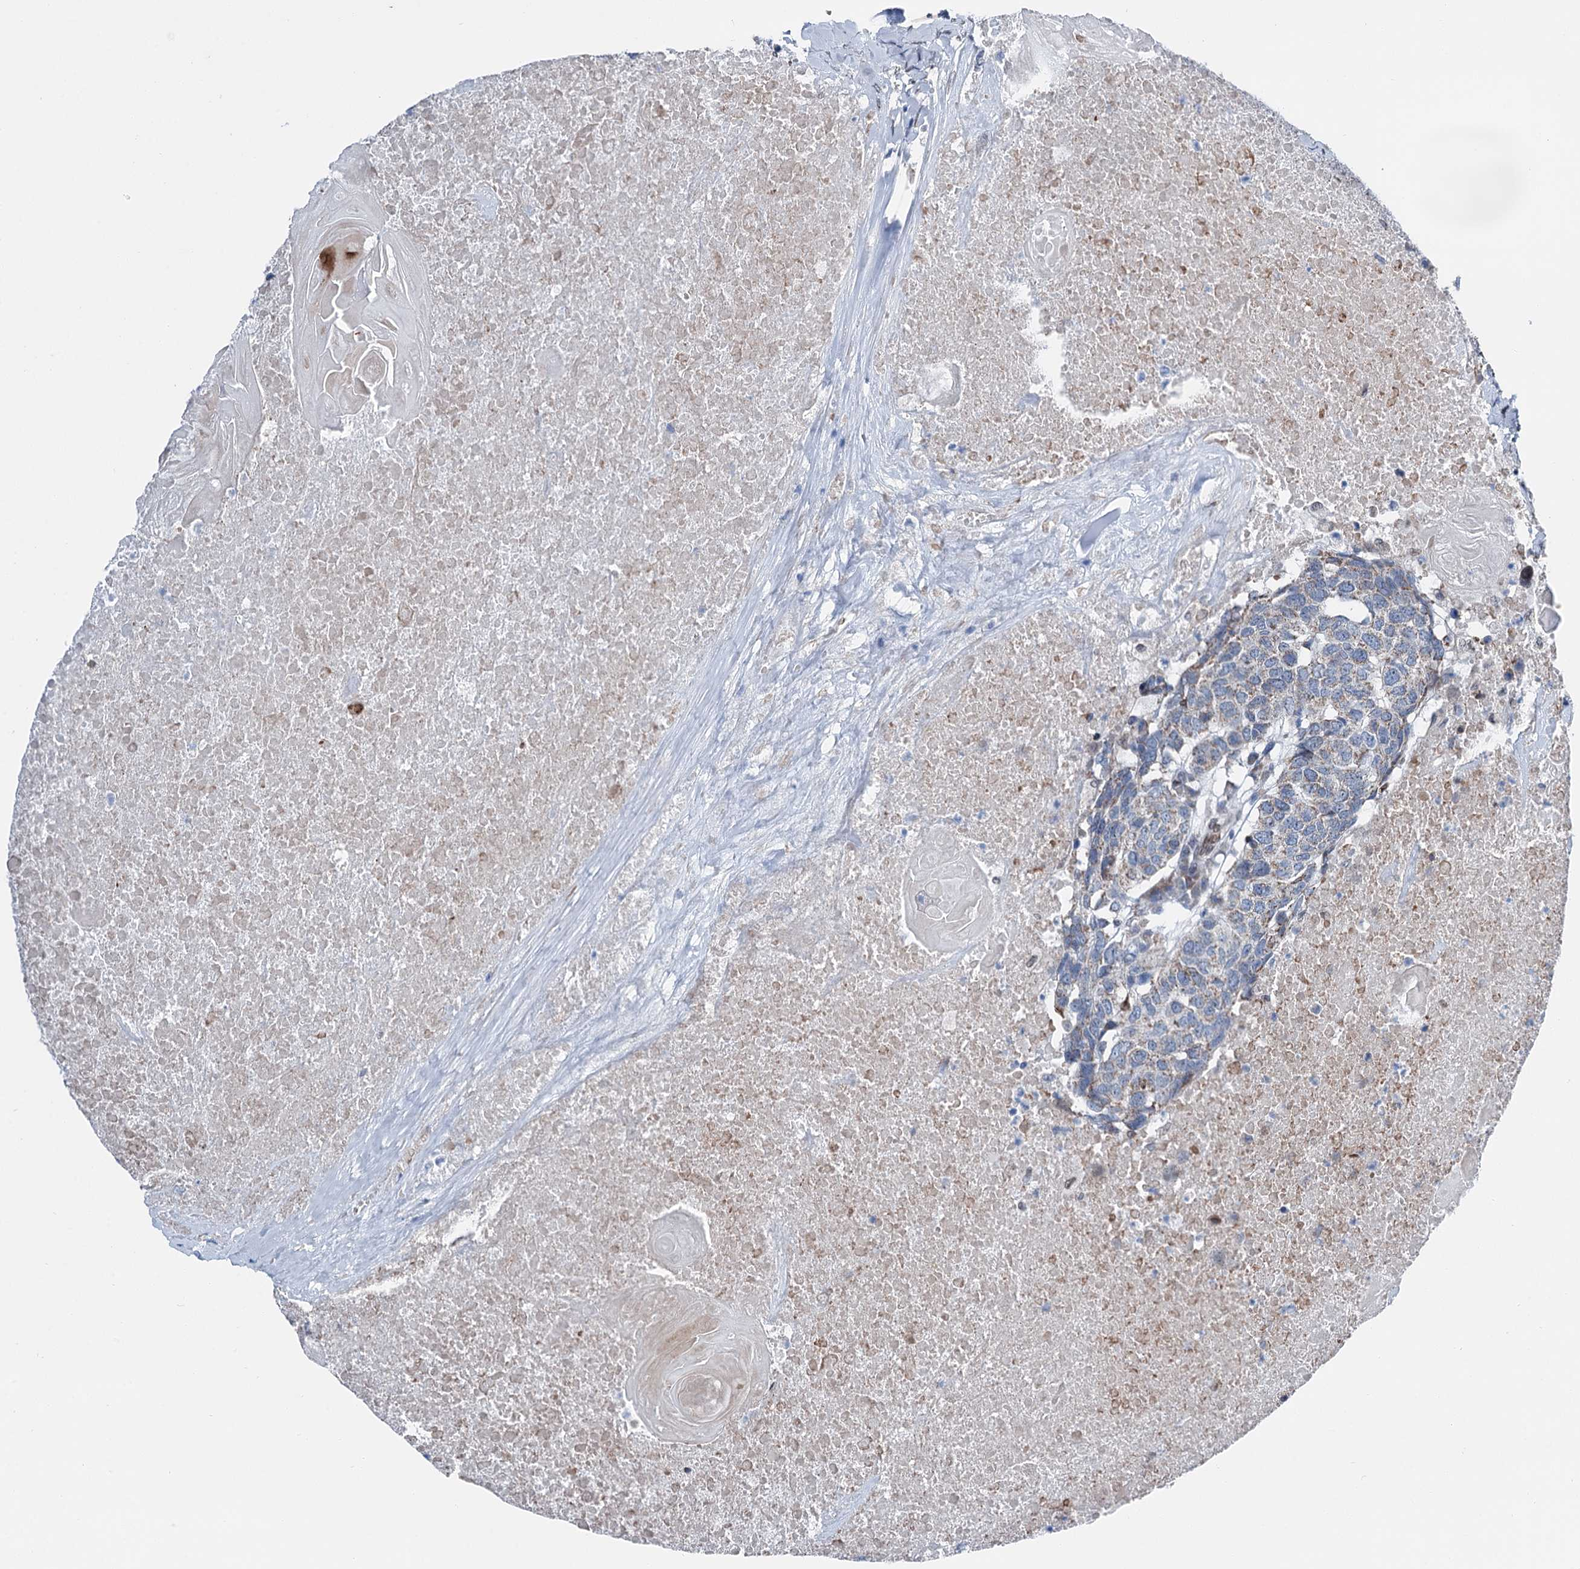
{"staining": {"intensity": "weak", "quantity": "<25%", "location": "cytoplasmic/membranous"}, "tissue": "head and neck cancer", "cell_type": "Tumor cells", "image_type": "cancer", "snomed": [{"axis": "morphology", "description": "Squamous cell carcinoma, NOS"}, {"axis": "topography", "description": "Head-Neck"}], "caption": "Immunohistochemistry histopathology image of head and neck cancer (squamous cell carcinoma) stained for a protein (brown), which demonstrates no expression in tumor cells.", "gene": "MRPL14", "patient": {"sex": "male", "age": 66}}